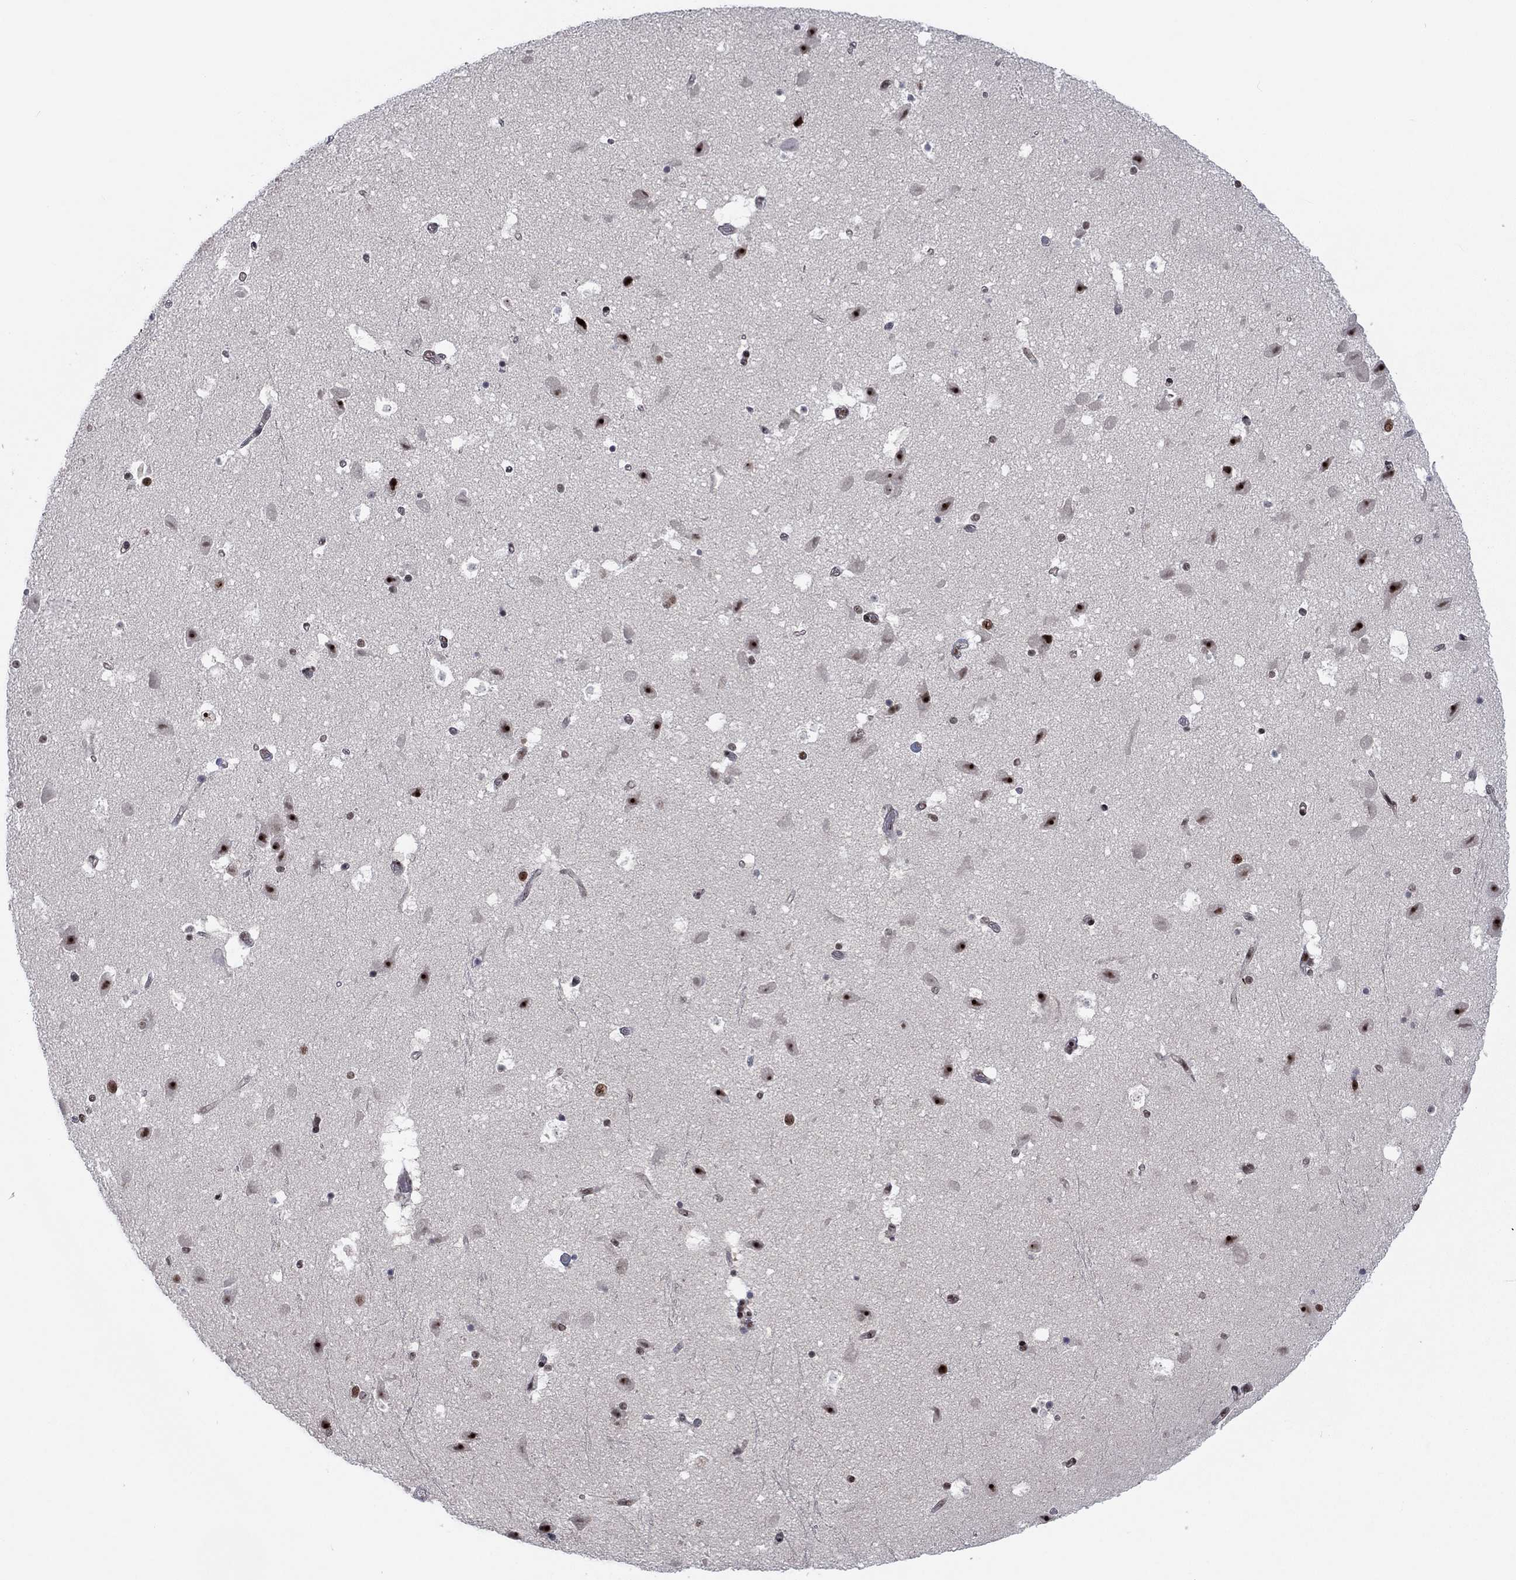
{"staining": {"intensity": "moderate", "quantity": "<25%", "location": "nuclear"}, "tissue": "hippocampus", "cell_type": "Glial cells", "image_type": "normal", "snomed": [{"axis": "morphology", "description": "Normal tissue, NOS"}, {"axis": "topography", "description": "Hippocampus"}], "caption": "A photomicrograph of hippocampus stained for a protein shows moderate nuclear brown staining in glial cells. The staining was performed using DAB, with brown indicating positive protein expression. Nuclei are stained blue with hematoxylin.", "gene": "FYTTD1", "patient": {"sex": "male", "age": 51}}